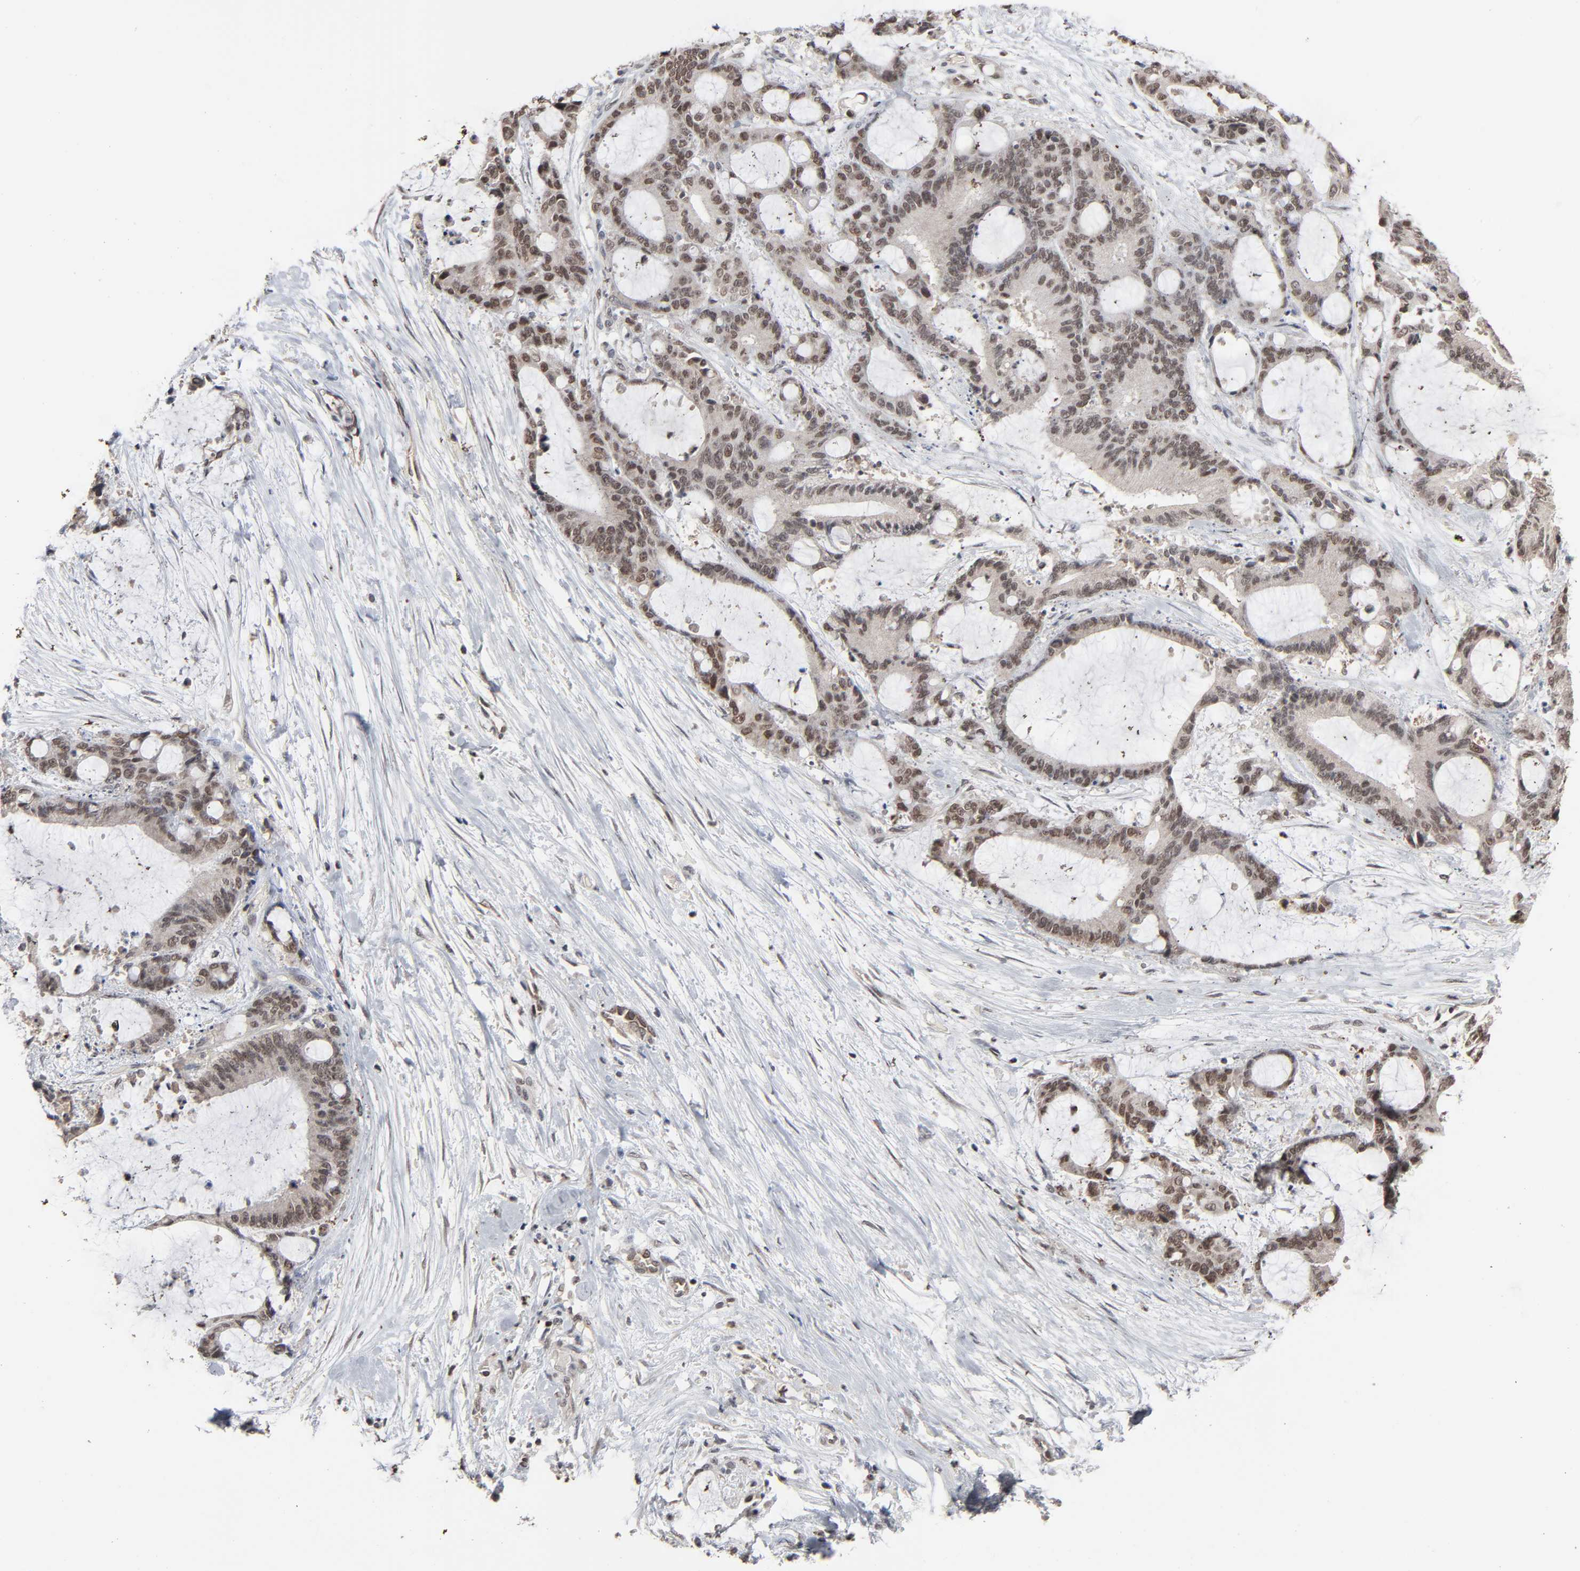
{"staining": {"intensity": "weak", "quantity": "25%-75%", "location": "cytoplasmic/membranous,nuclear"}, "tissue": "liver cancer", "cell_type": "Tumor cells", "image_type": "cancer", "snomed": [{"axis": "morphology", "description": "Cholangiocarcinoma"}, {"axis": "topography", "description": "Liver"}], "caption": "Immunohistochemical staining of liver cancer displays low levels of weak cytoplasmic/membranous and nuclear protein staining in approximately 25%-75% of tumor cells. (DAB (3,3'-diaminobenzidine) = brown stain, brightfield microscopy at high magnification).", "gene": "ZNF419", "patient": {"sex": "female", "age": 73}}